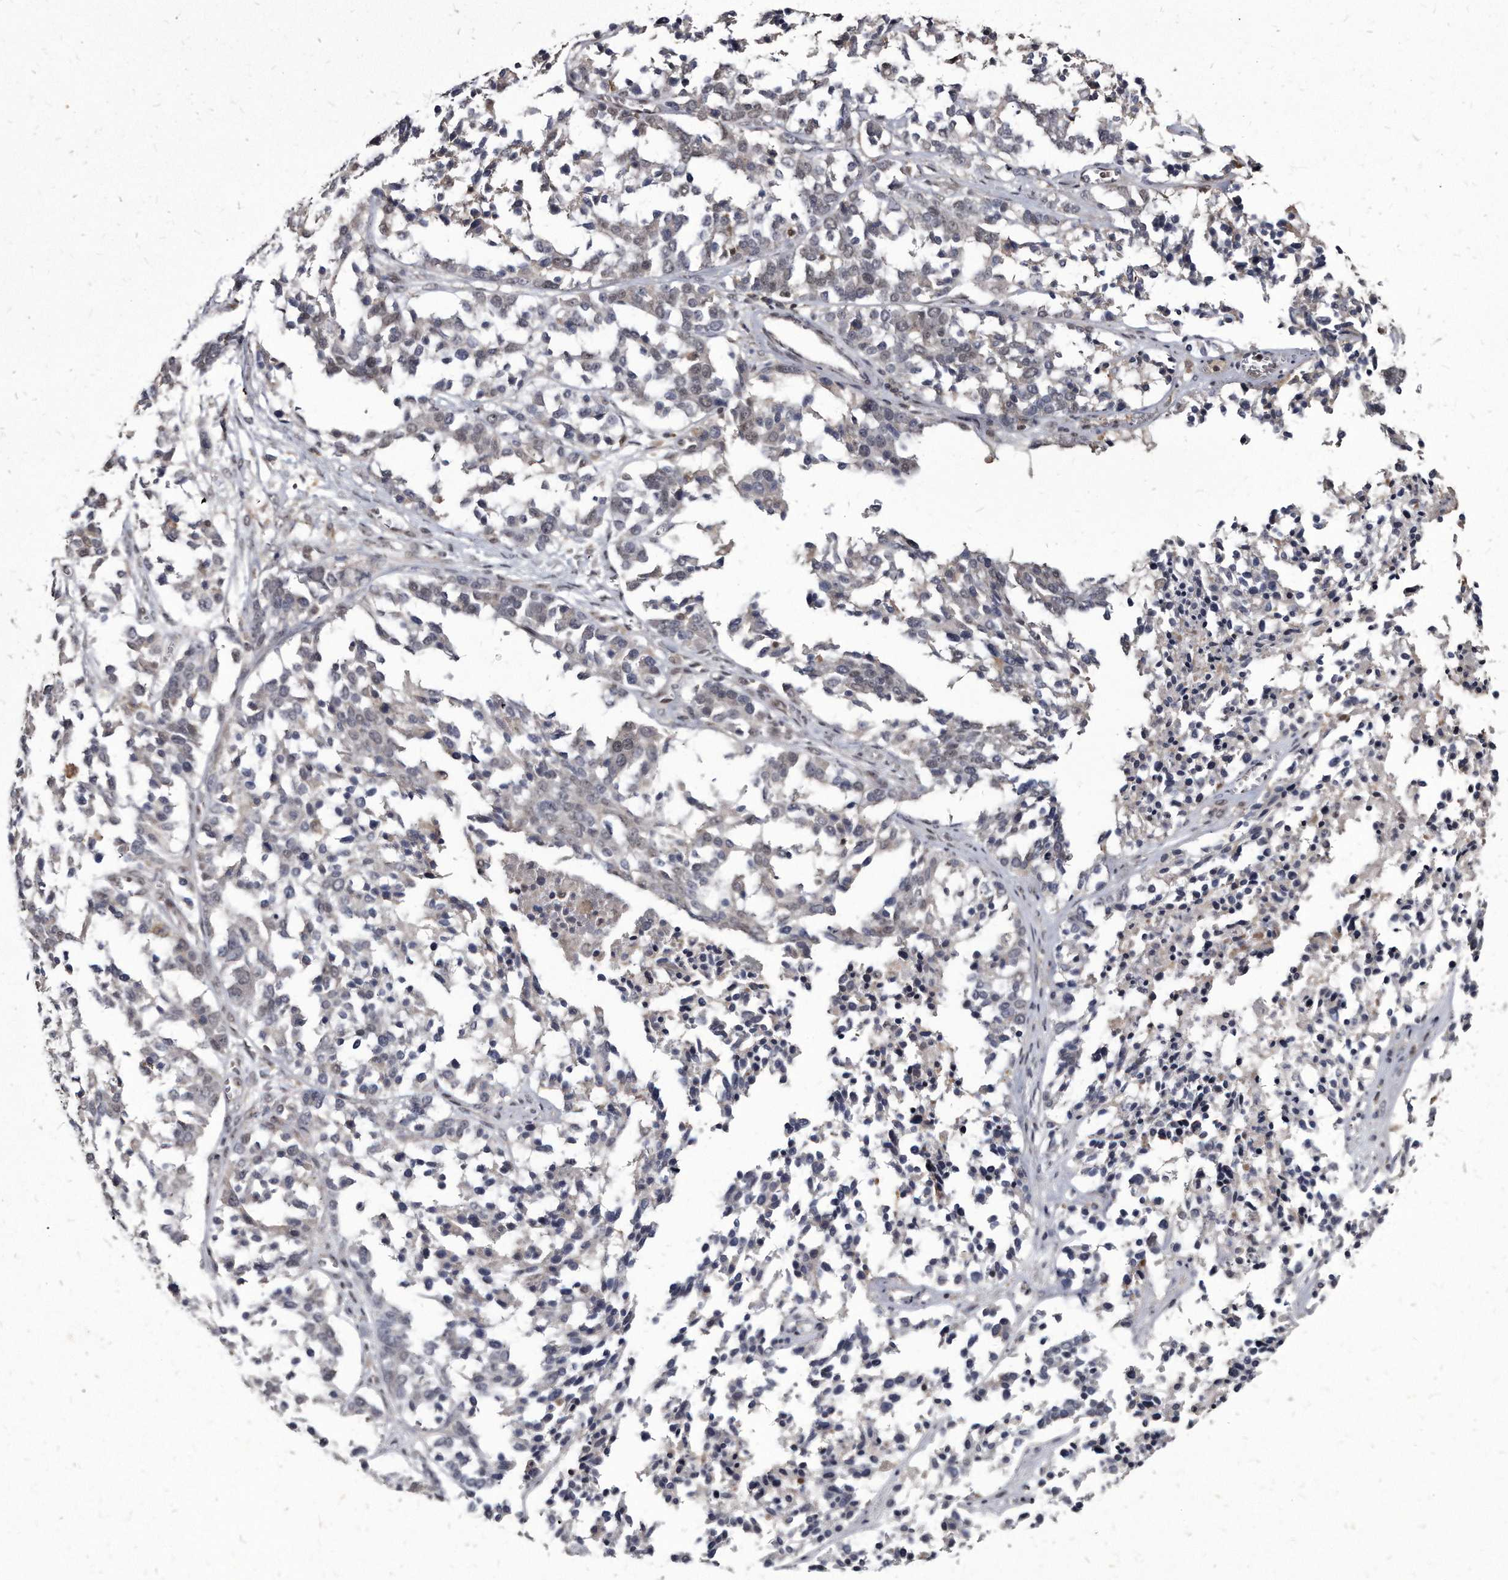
{"staining": {"intensity": "negative", "quantity": "none", "location": "none"}, "tissue": "ovarian cancer", "cell_type": "Tumor cells", "image_type": "cancer", "snomed": [{"axis": "morphology", "description": "Cystadenocarcinoma, serous, NOS"}, {"axis": "topography", "description": "Ovary"}], "caption": "Ovarian serous cystadenocarcinoma was stained to show a protein in brown. There is no significant staining in tumor cells.", "gene": "KLHDC3", "patient": {"sex": "female", "age": 44}}